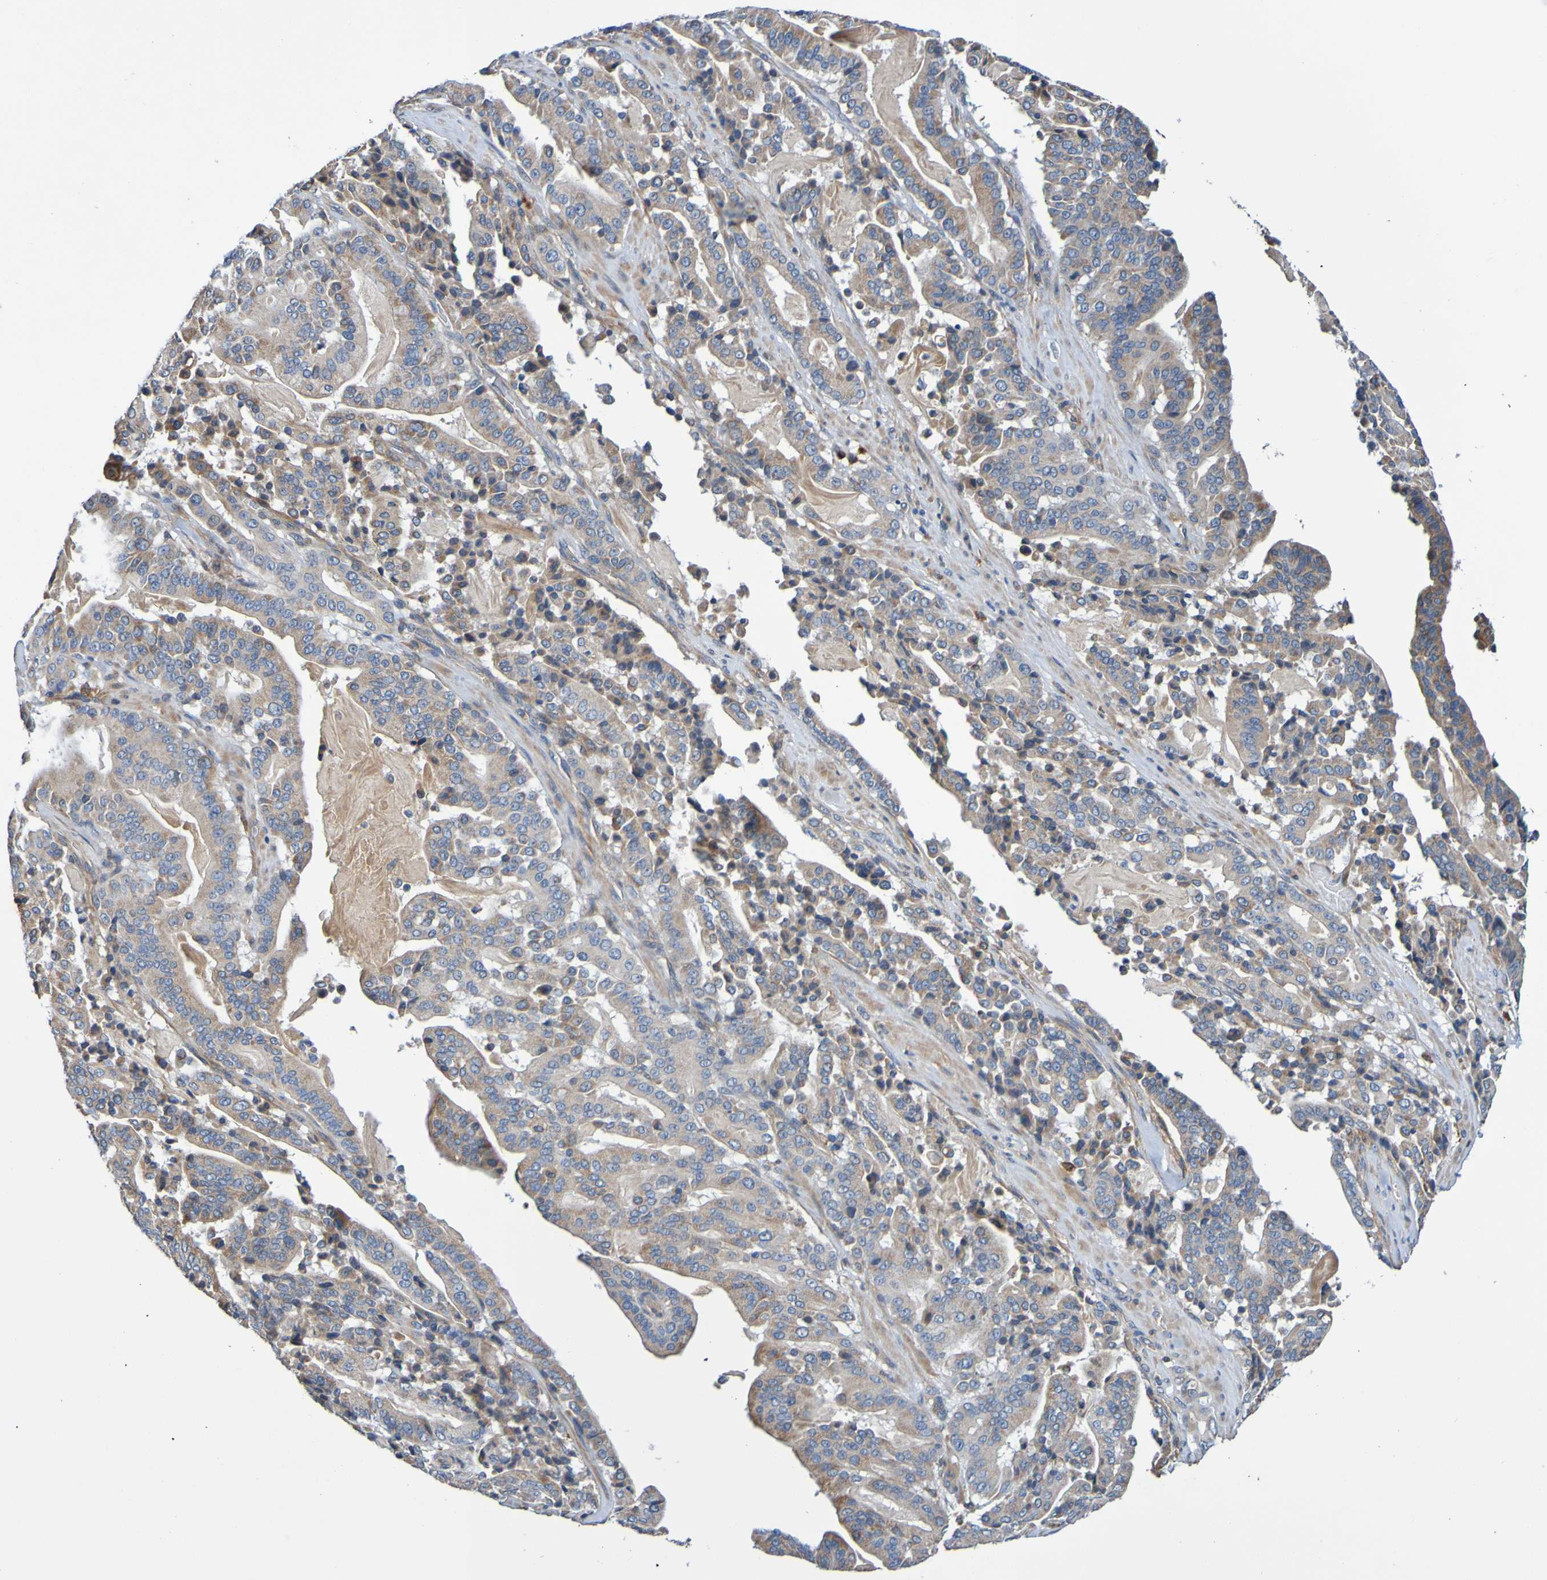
{"staining": {"intensity": "moderate", "quantity": ">75%", "location": "cytoplasmic/membranous"}, "tissue": "pancreatic cancer", "cell_type": "Tumor cells", "image_type": "cancer", "snomed": [{"axis": "morphology", "description": "Adenocarcinoma, NOS"}, {"axis": "topography", "description": "Pancreas"}], "caption": "Pancreatic adenocarcinoma stained with a brown dye shows moderate cytoplasmic/membranous positive staining in about >75% of tumor cells.", "gene": "METAP2", "patient": {"sex": "male", "age": 63}}